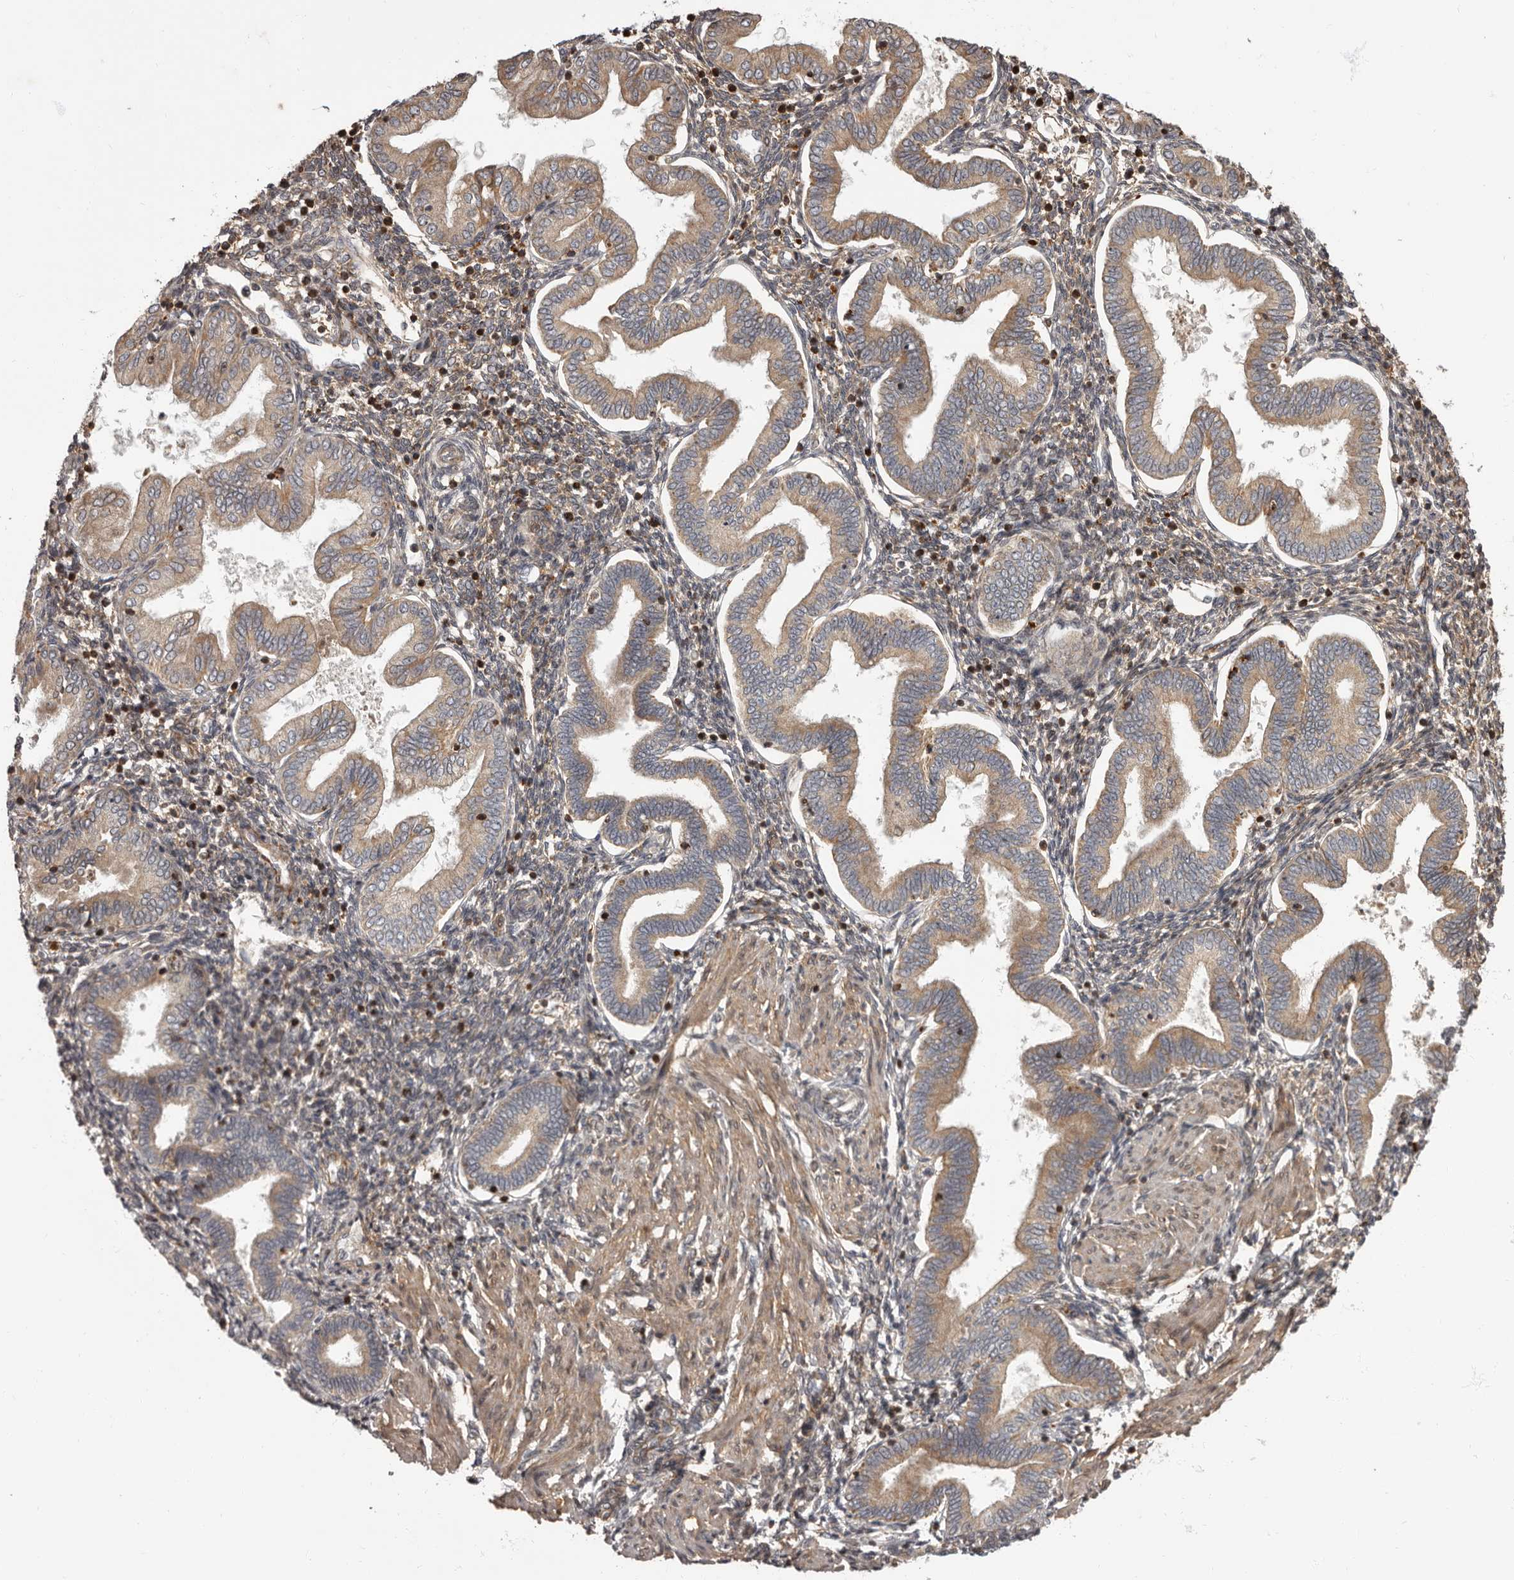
{"staining": {"intensity": "moderate", "quantity": "25%-75%", "location": "cytoplasmic/membranous"}, "tissue": "endometrium", "cell_type": "Cells in endometrial stroma", "image_type": "normal", "snomed": [{"axis": "morphology", "description": "Normal tissue, NOS"}, {"axis": "topography", "description": "Endometrium"}], "caption": "Immunohistochemical staining of benign human endometrium shows medium levels of moderate cytoplasmic/membranous expression in about 25%-75% of cells in endometrial stroma.", "gene": "ADCY2", "patient": {"sex": "female", "age": 53}}